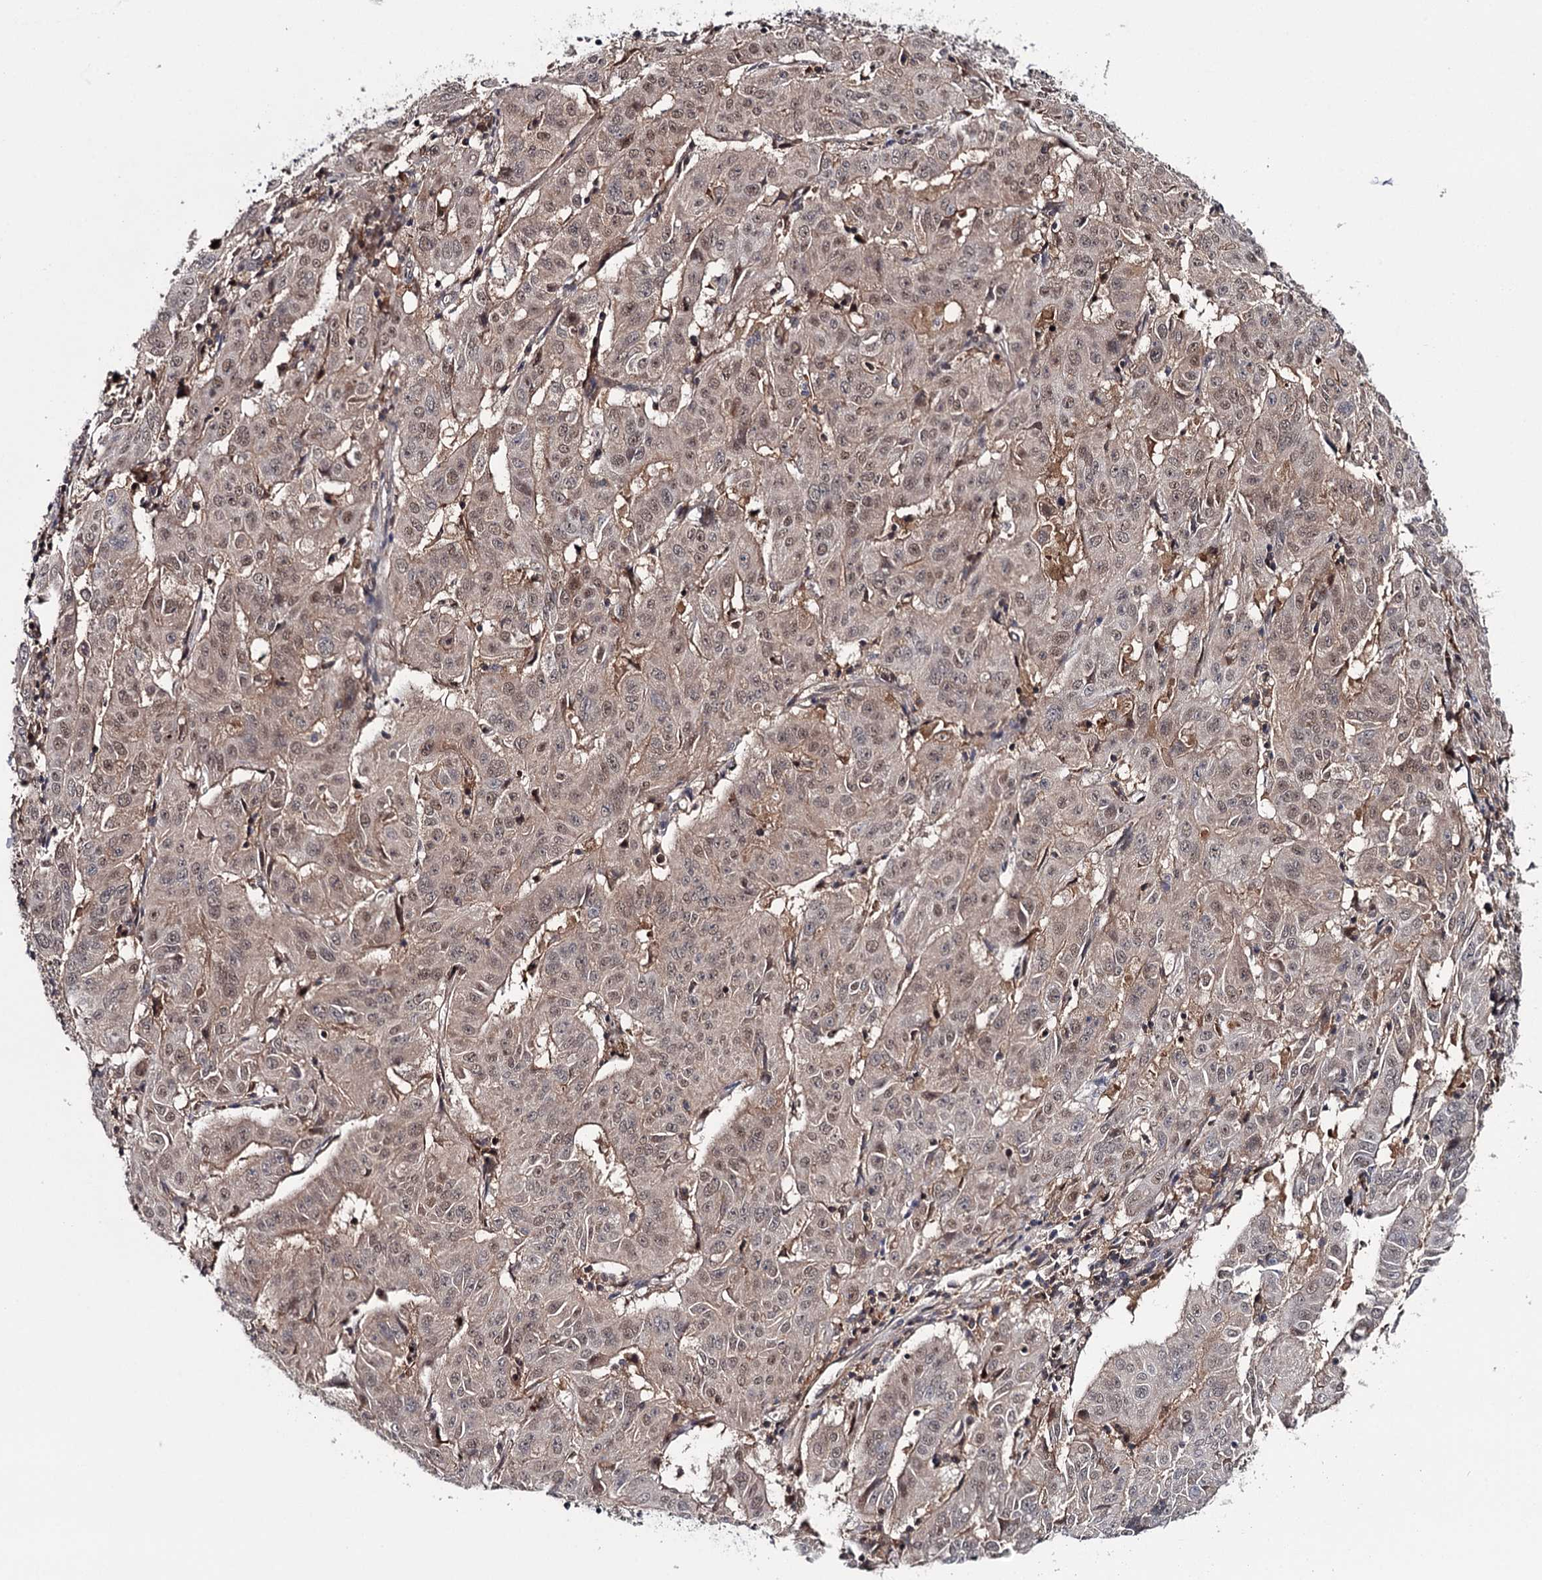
{"staining": {"intensity": "weak", "quantity": "25%-75%", "location": "cytoplasmic/membranous,nuclear"}, "tissue": "pancreatic cancer", "cell_type": "Tumor cells", "image_type": "cancer", "snomed": [{"axis": "morphology", "description": "Adenocarcinoma, NOS"}, {"axis": "topography", "description": "Pancreas"}], "caption": "An IHC photomicrograph of neoplastic tissue is shown. Protein staining in brown highlights weak cytoplasmic/membranous and nuclear positivity in pancreatic cancer within tumor cells.", "gene": "GTSF1", "patient": {"sex": "male", "age": 63}}